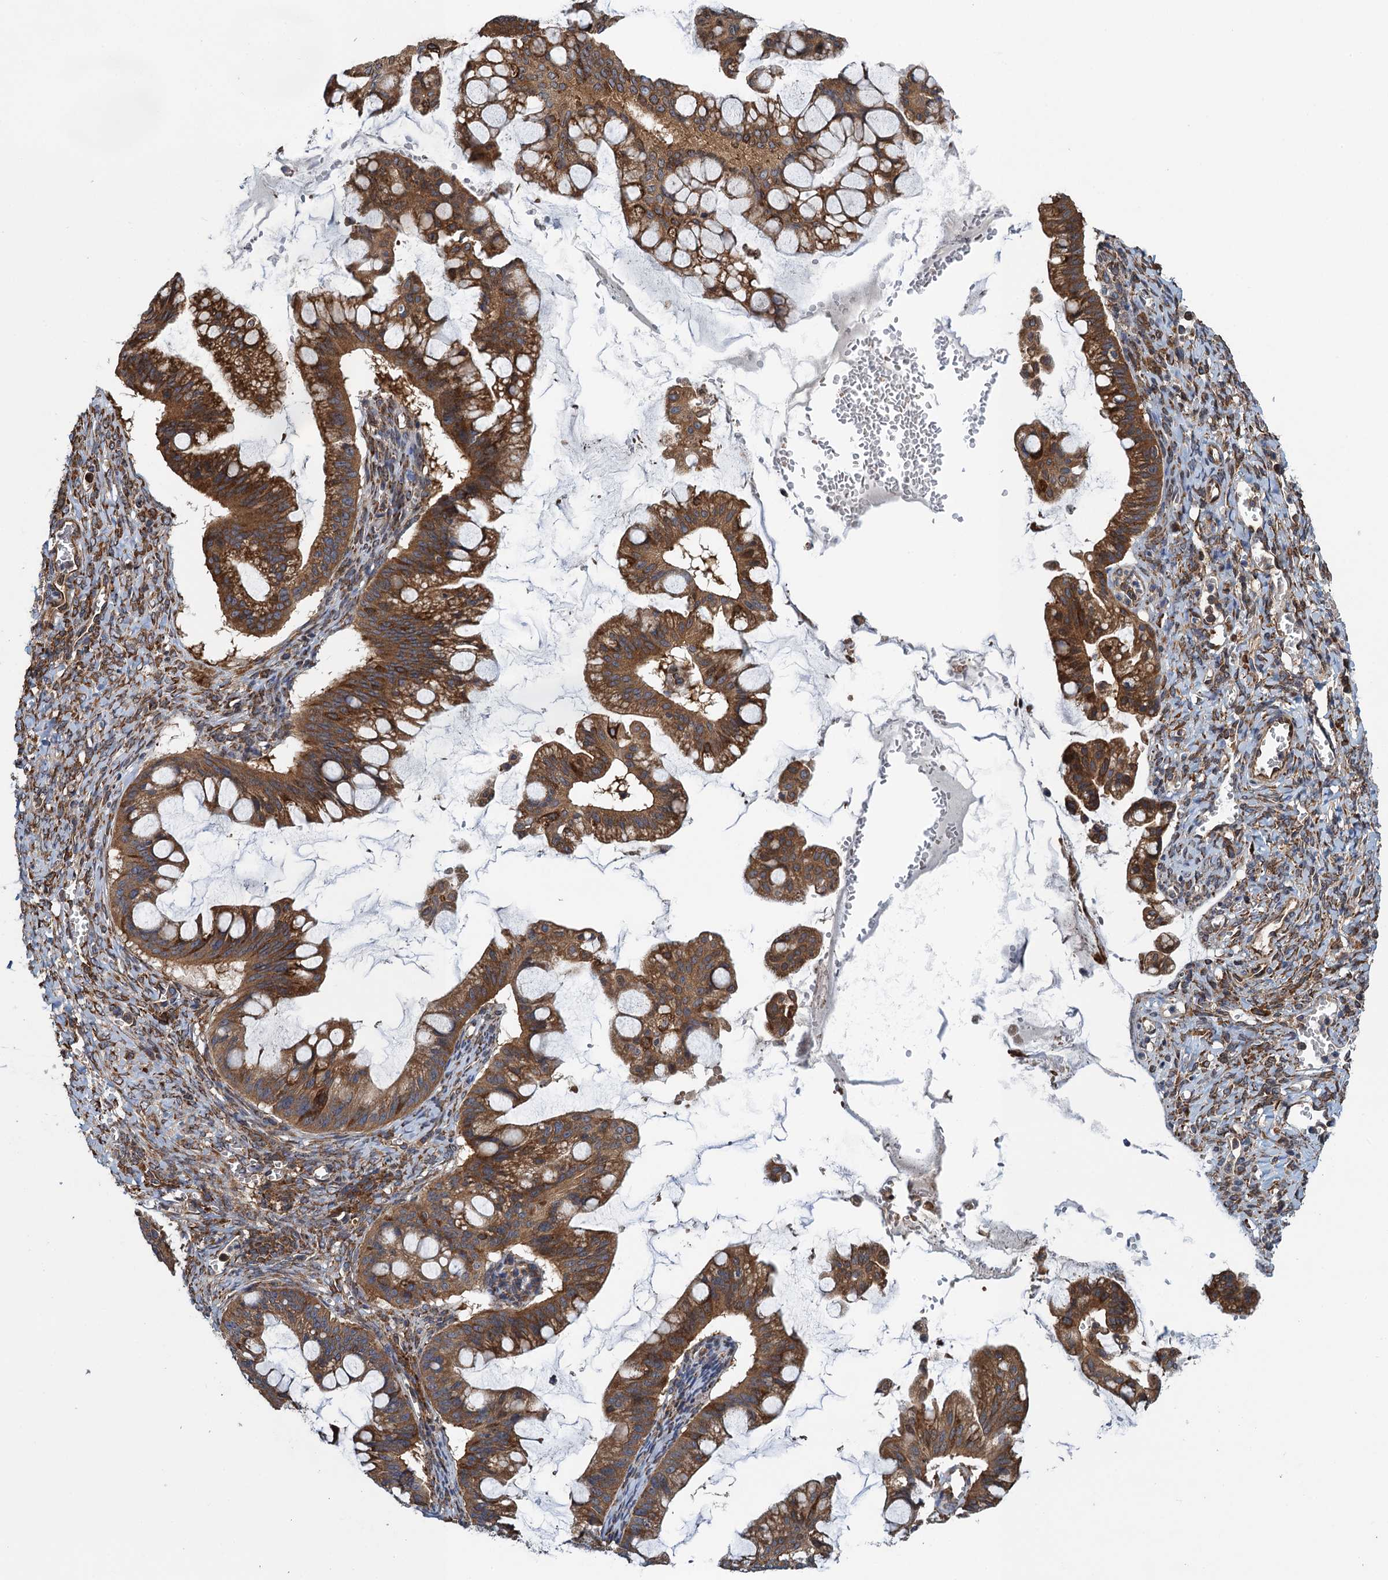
{"staining": {"intensity": "moderate", "quantity": ">75%", "location": "cytoplasmic/membranous"}, "tissue": "ovarian cancer", "cell_type": "Tumor cells", "image_type": "cancer", "snomed": [{"axis": "morphology", "description": "Cystadenocarcinoma, mucinous, NOS"}, {"axis": "topography", "description": "Ovary"}], "caption": "A micrograph showing moderate cytoplasmic/membranous staining in approximately >75% of tumor cells in ovarian cancer, as visualized by brown immunohistochemical staining.", "gene": "MDM1", "patient": {"sex": "female", "age": 73}}